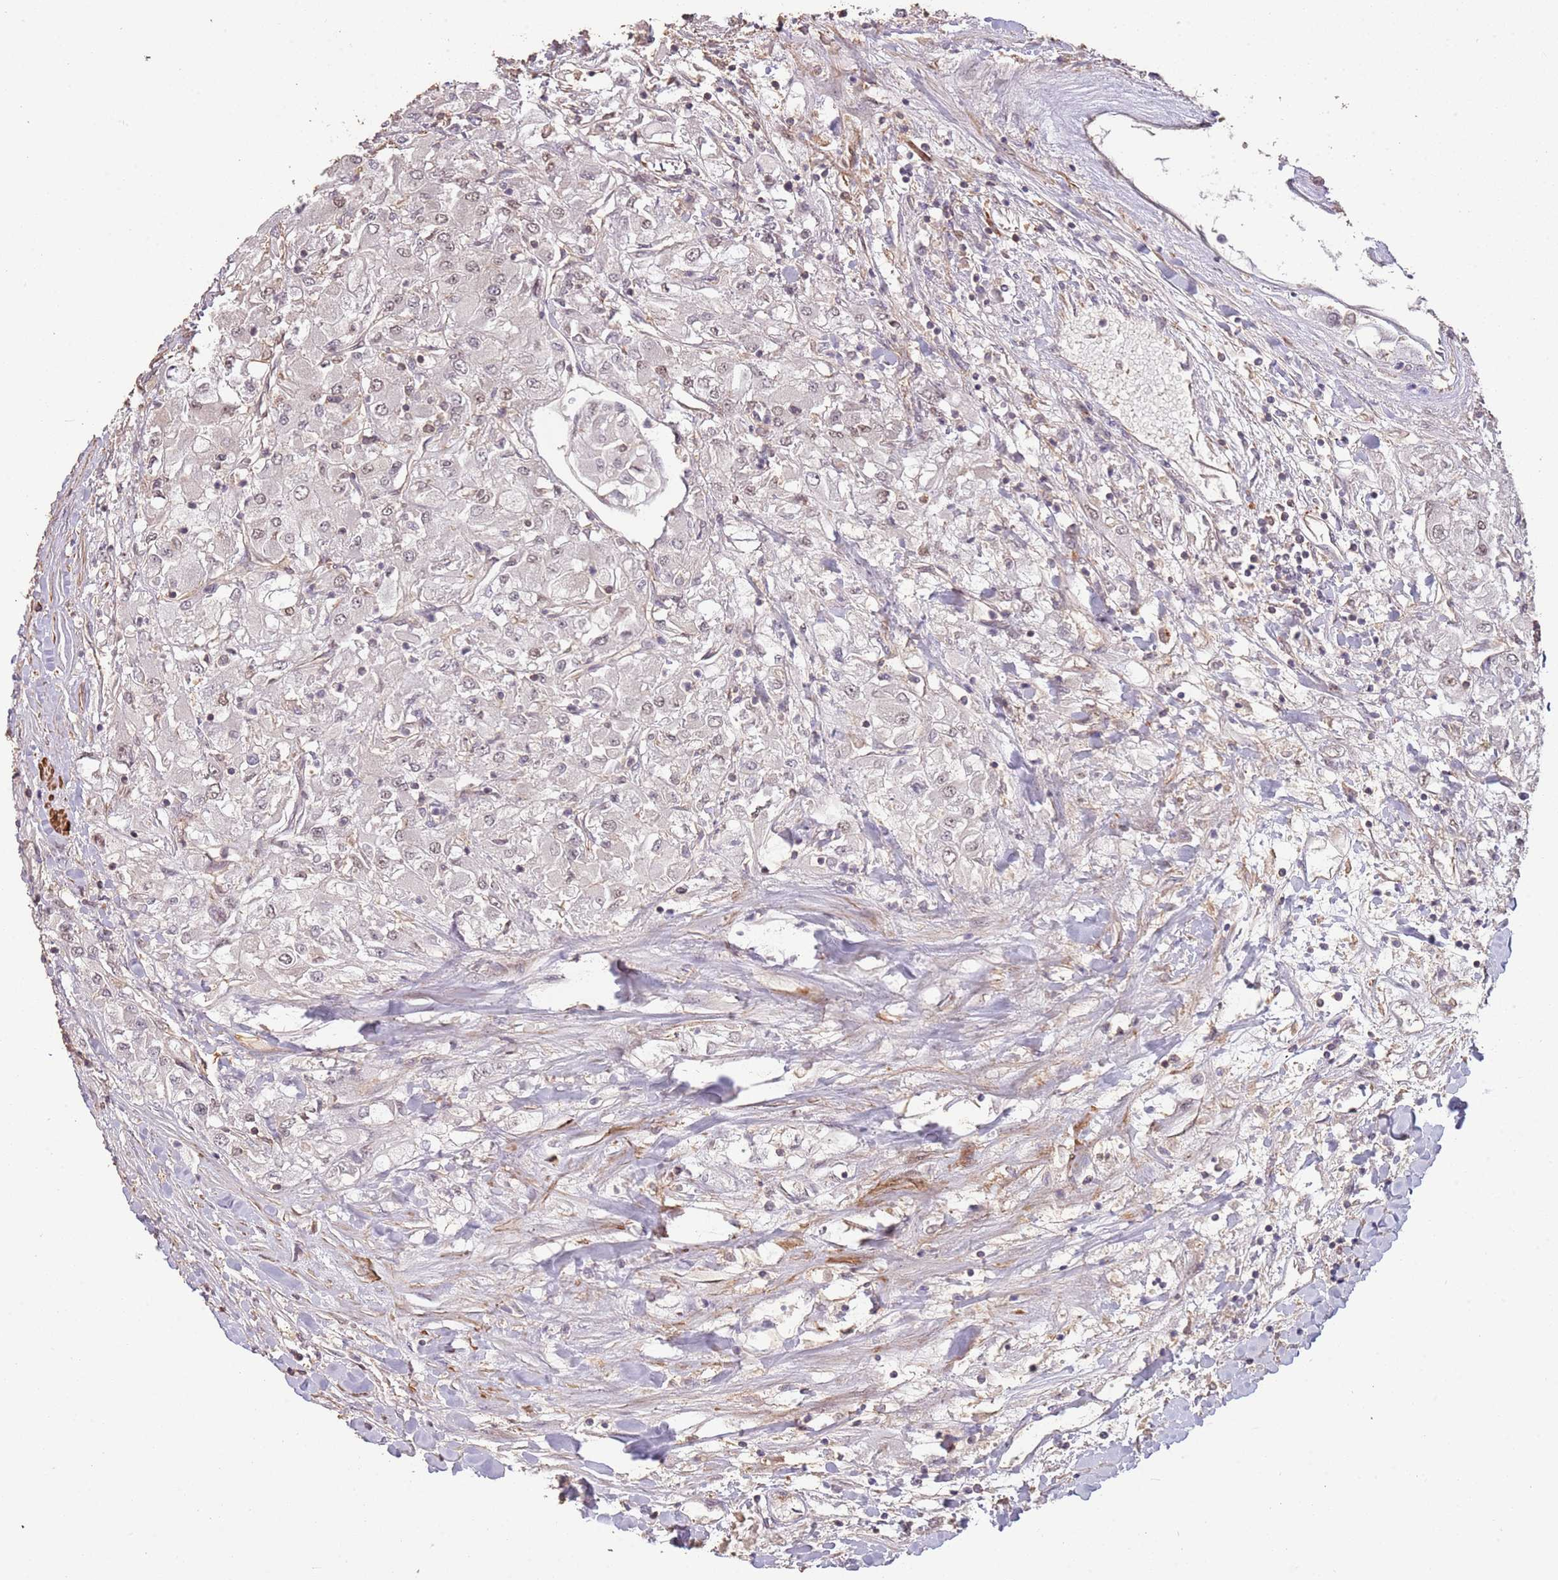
{"staining": {"intensity": "weak", "quantity": "<25%", "location": "nuclear"}, "tissue": "renal cancer", "cell_type": "Tumor cells", "image_type": "cancer", "snomed": [{"axis": "morphology", "description": "Adenocarcinoma, NOS"}, {"axis": "topography", "description": "Kidney"}], "caption": "Photomicrograph shows no protein positivity in tumor cells of renal cancer (adenocarcinoma) tissue.", "gene": "ADTRP", "patient": {"sex": "male", "age": 80}}